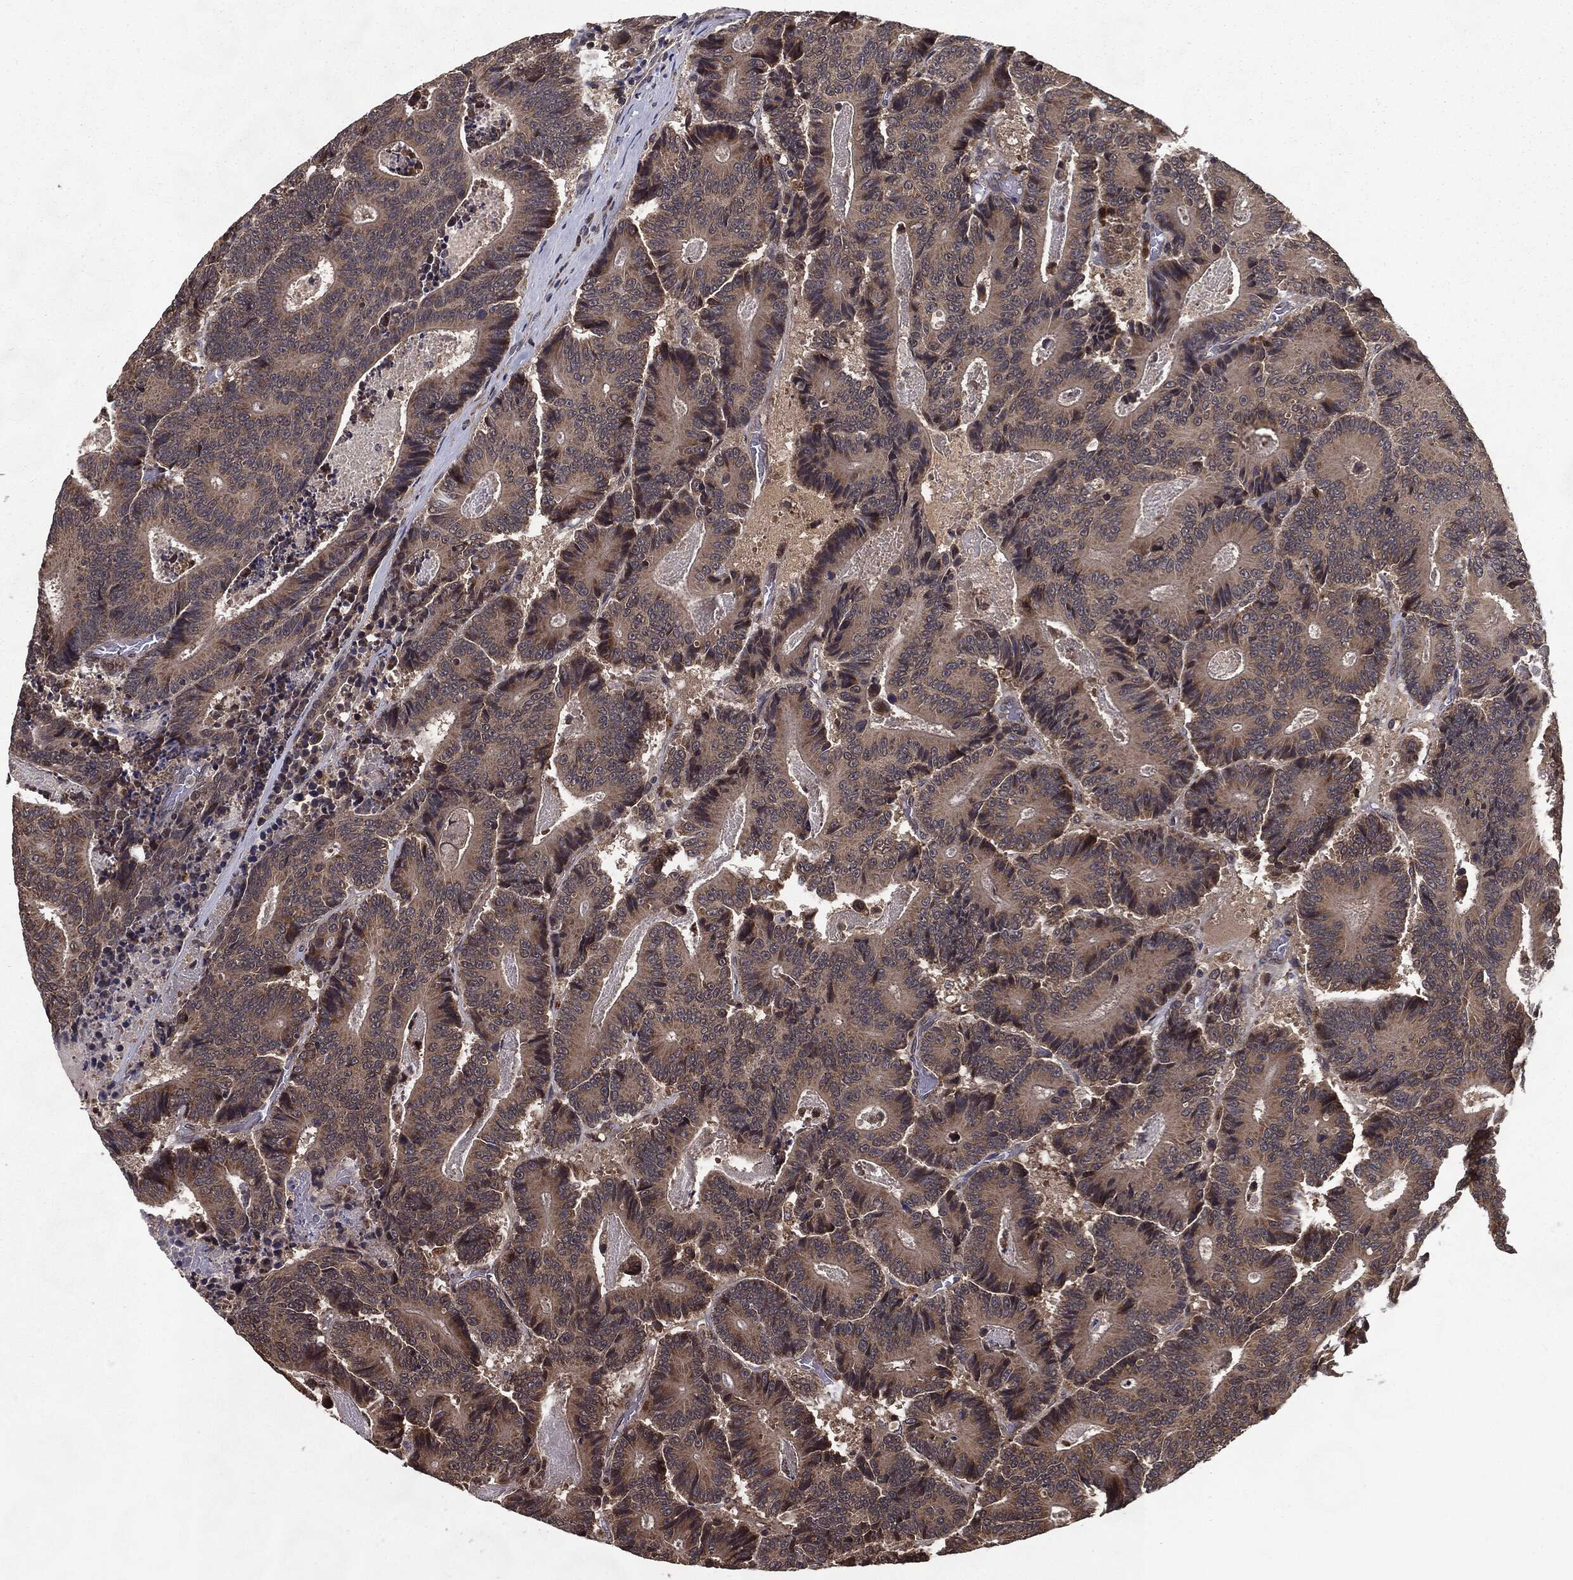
{"staining": {"intensity": "moderate", "quantity": ">75%", "location": "cytoplasmic/membranous"}, "tissue": "colorectal cancer", "cell_type": "Tumor cells", "image_type": "cancer", "snomed": [{"axis": "morphology", "description": "Adenocarcinoma, NOS"}, {"axis": "topography", "description": "Colon"}], "caption": "Adenocarcinoma (colorectal) stained for a protein (brown) shows moderate cytoplasmic/membranous positive expression in approximately >75% of tumor cells.", "gene": "HDAC5", "patient": {"sex": "male", "age": 83}}